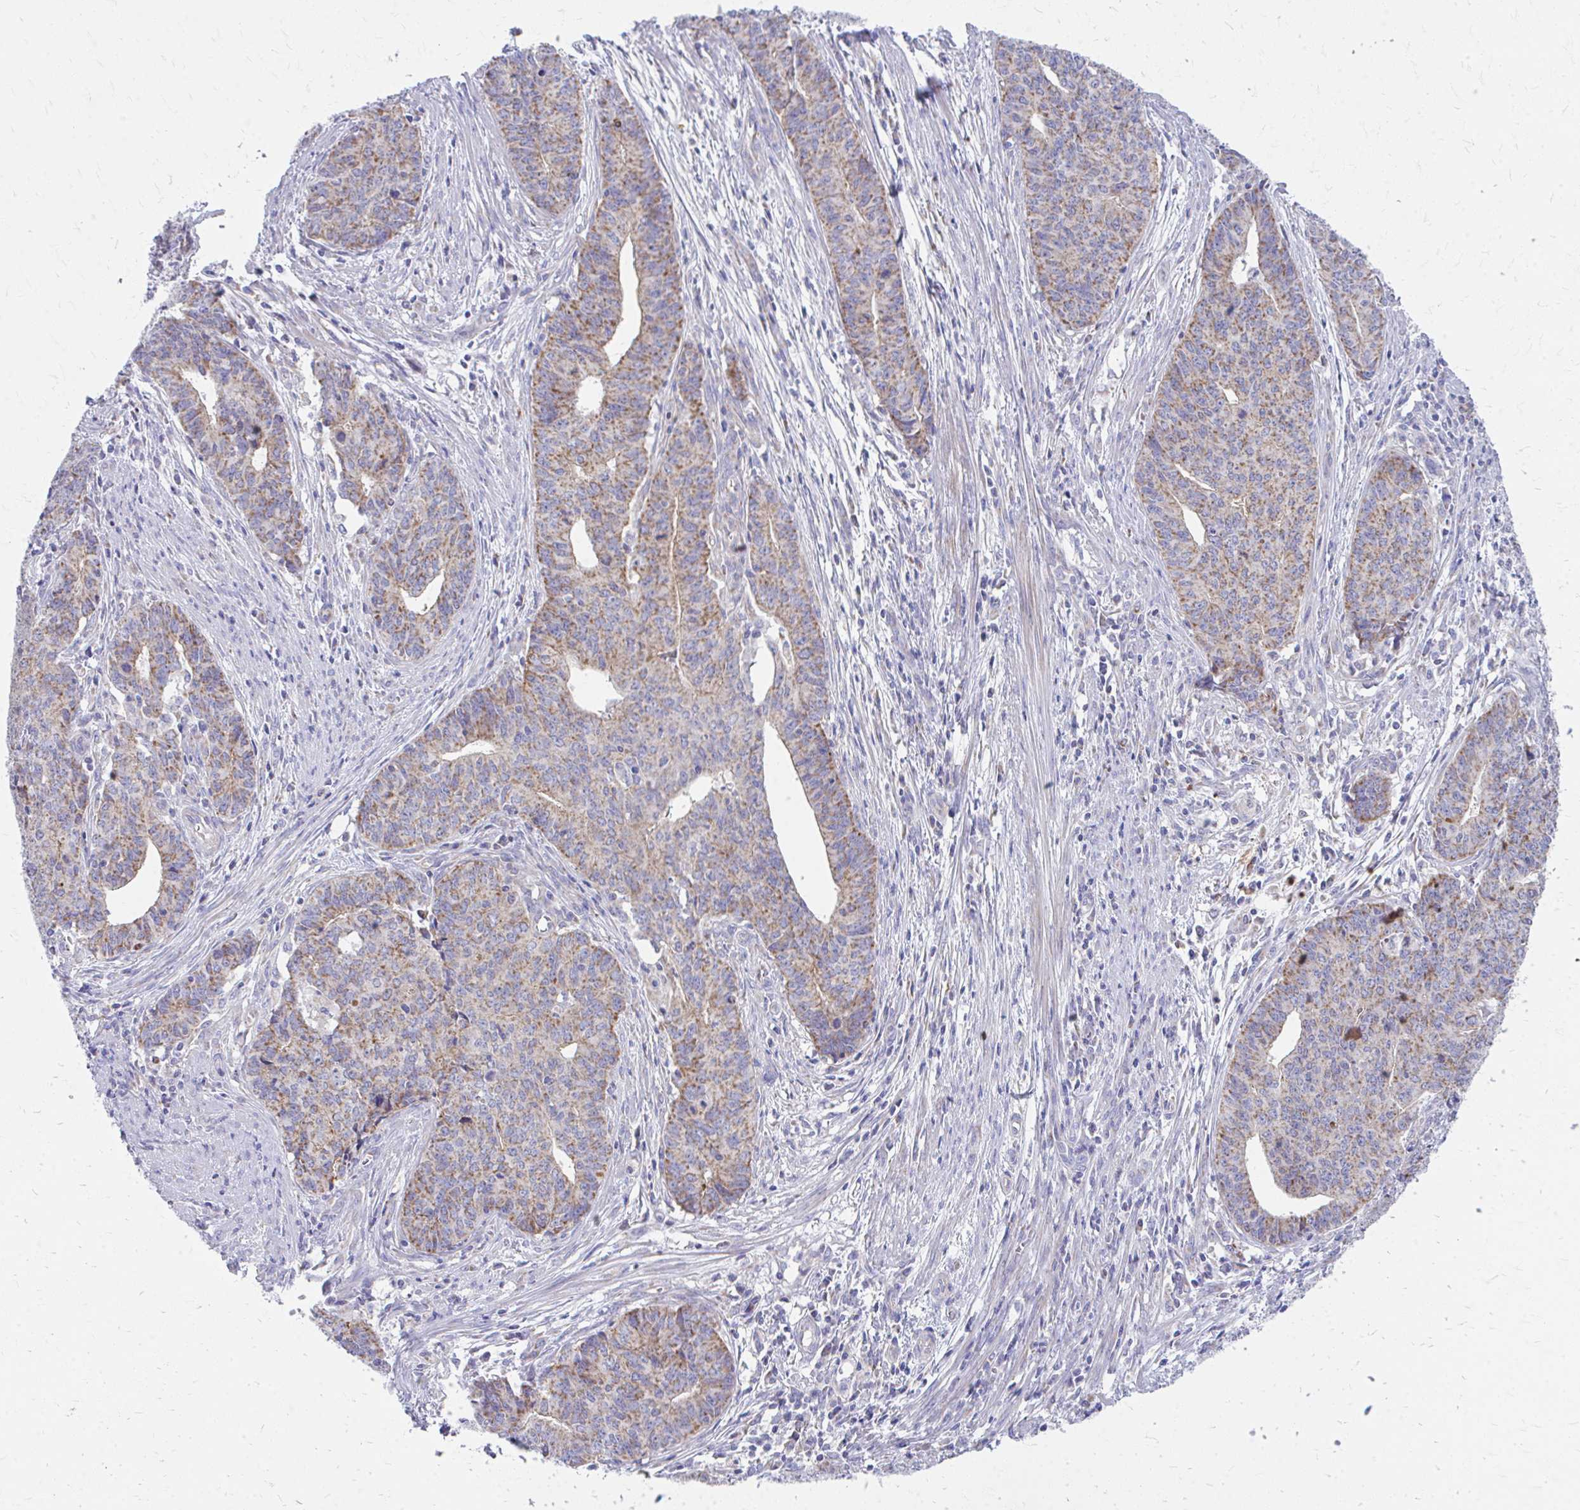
{"staining": {"intensity": "moderate", "quantity": ">75%", "location": "cytoplasmic/membranous"}, "tissue": "endometrial cancer", "cell_type": "Tumor cells", "image_type": "cancer", "snomed": [{"axis": "morphology", "description": "Adenocarcinoma, NOS"}, {"axis": "topography", "description": "Endometrium"}], "caption": "An image of endometrial cancer stained for a protein reveals moderate cytoplasmic/membranous brown staining in tumor cells. (brown staining indicates protein expression, while blue staining denotes nuclei).", "gene": "MRPL19", "patient": {"sex": "female", "age": 59}}